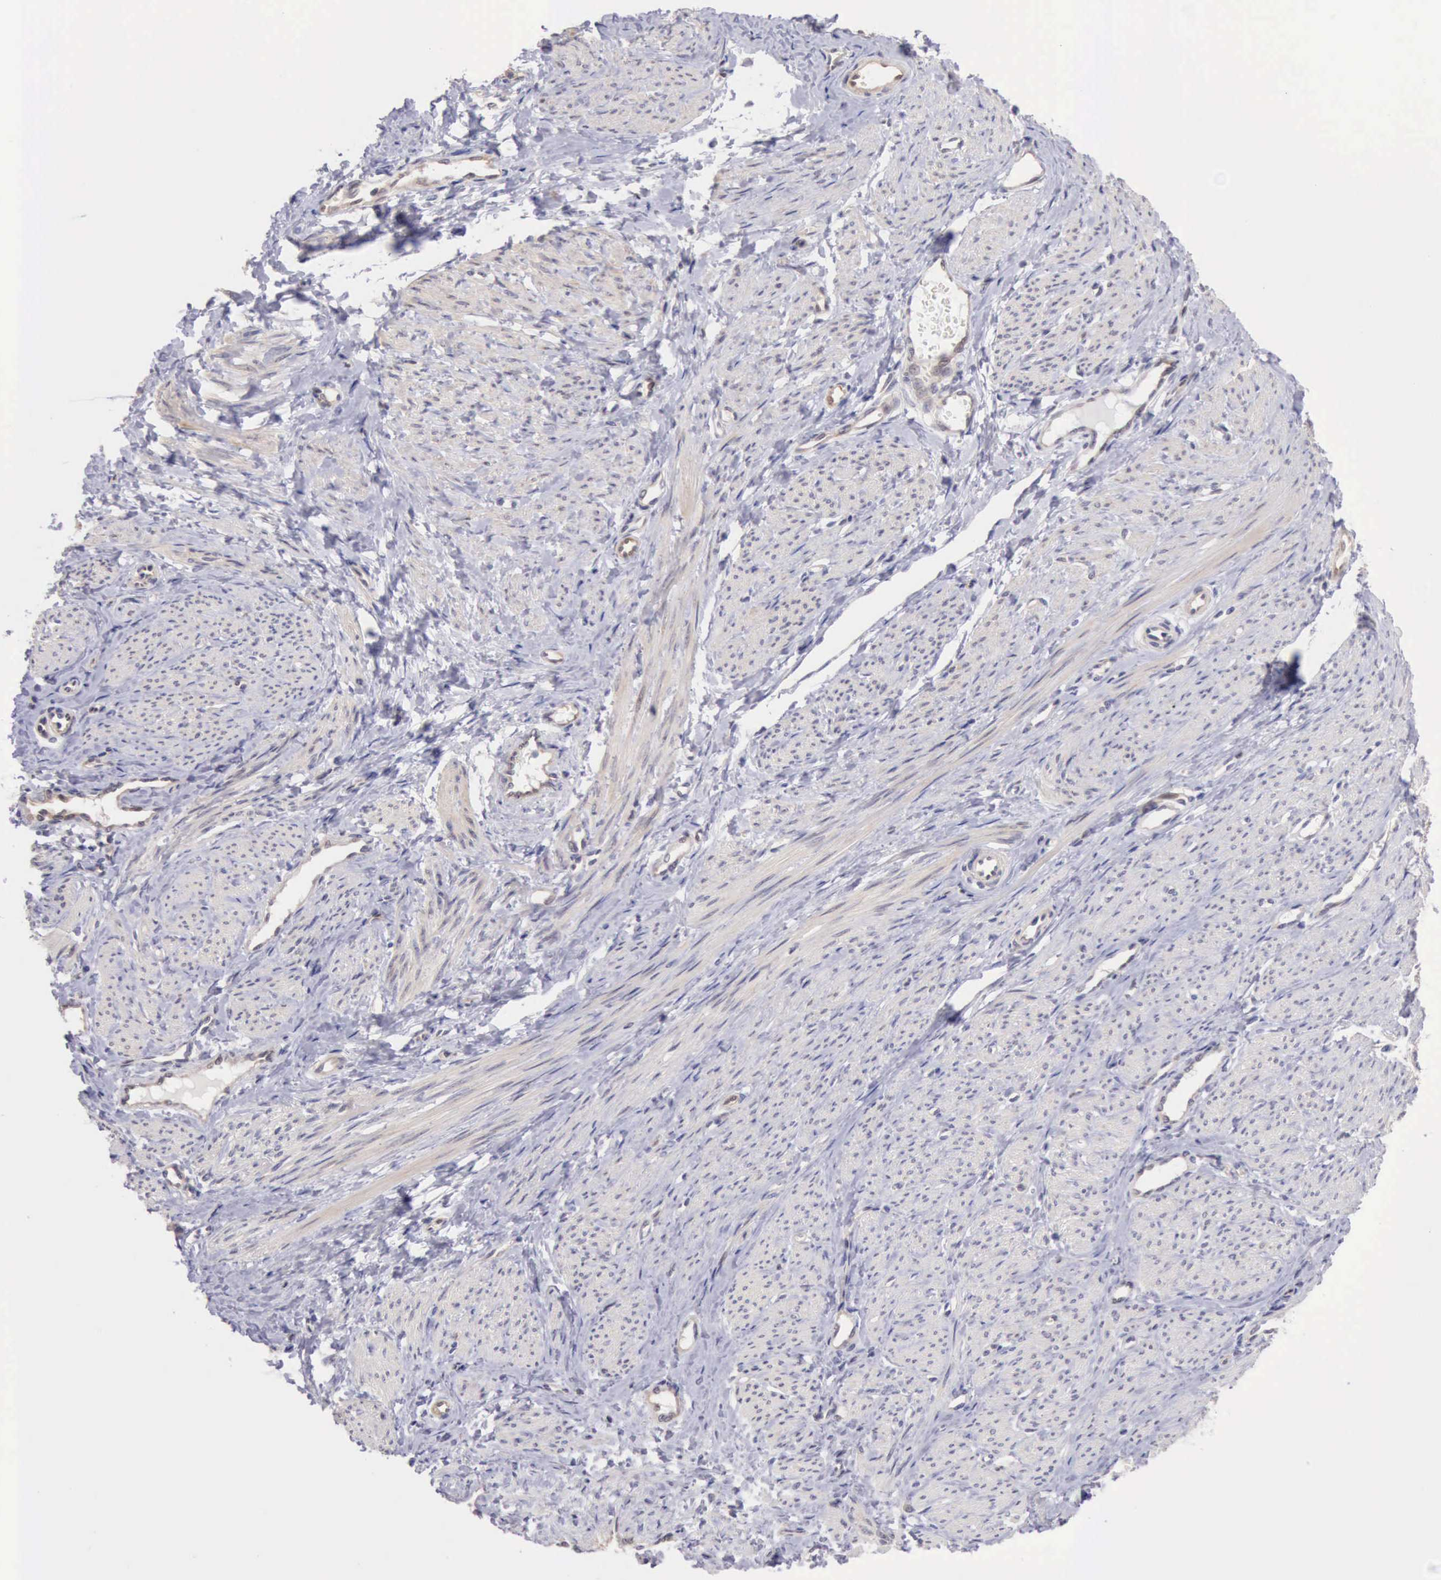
{"staining": {"intensity": "weak", "quantity": "25%-75%", "location": "cytoplasmic/membranous"}, "tissue": "smooth muscle", "cell_type": "Smooth muscle cells", "image_type": "normal", "snomed": [{"axis": "morphology", "description": "Normal tissue, NOS"}, {"axis": "topography", "description": "Smooth muscle"}, {"axis": "topography", "description": "Uterus"}], "caption": "Immunohistochemical staining of normal smooth muscle displays weak cytoplasmic/membranous protein staining in approximately 25%-75% of smooth muscle cells. (DAB (3,3'-diaminobenzidine) = brown stain, brightfield microscopy at high magnification).", "gene": "DNAJB7", "patient": {"sex": "female", "age": 39}}